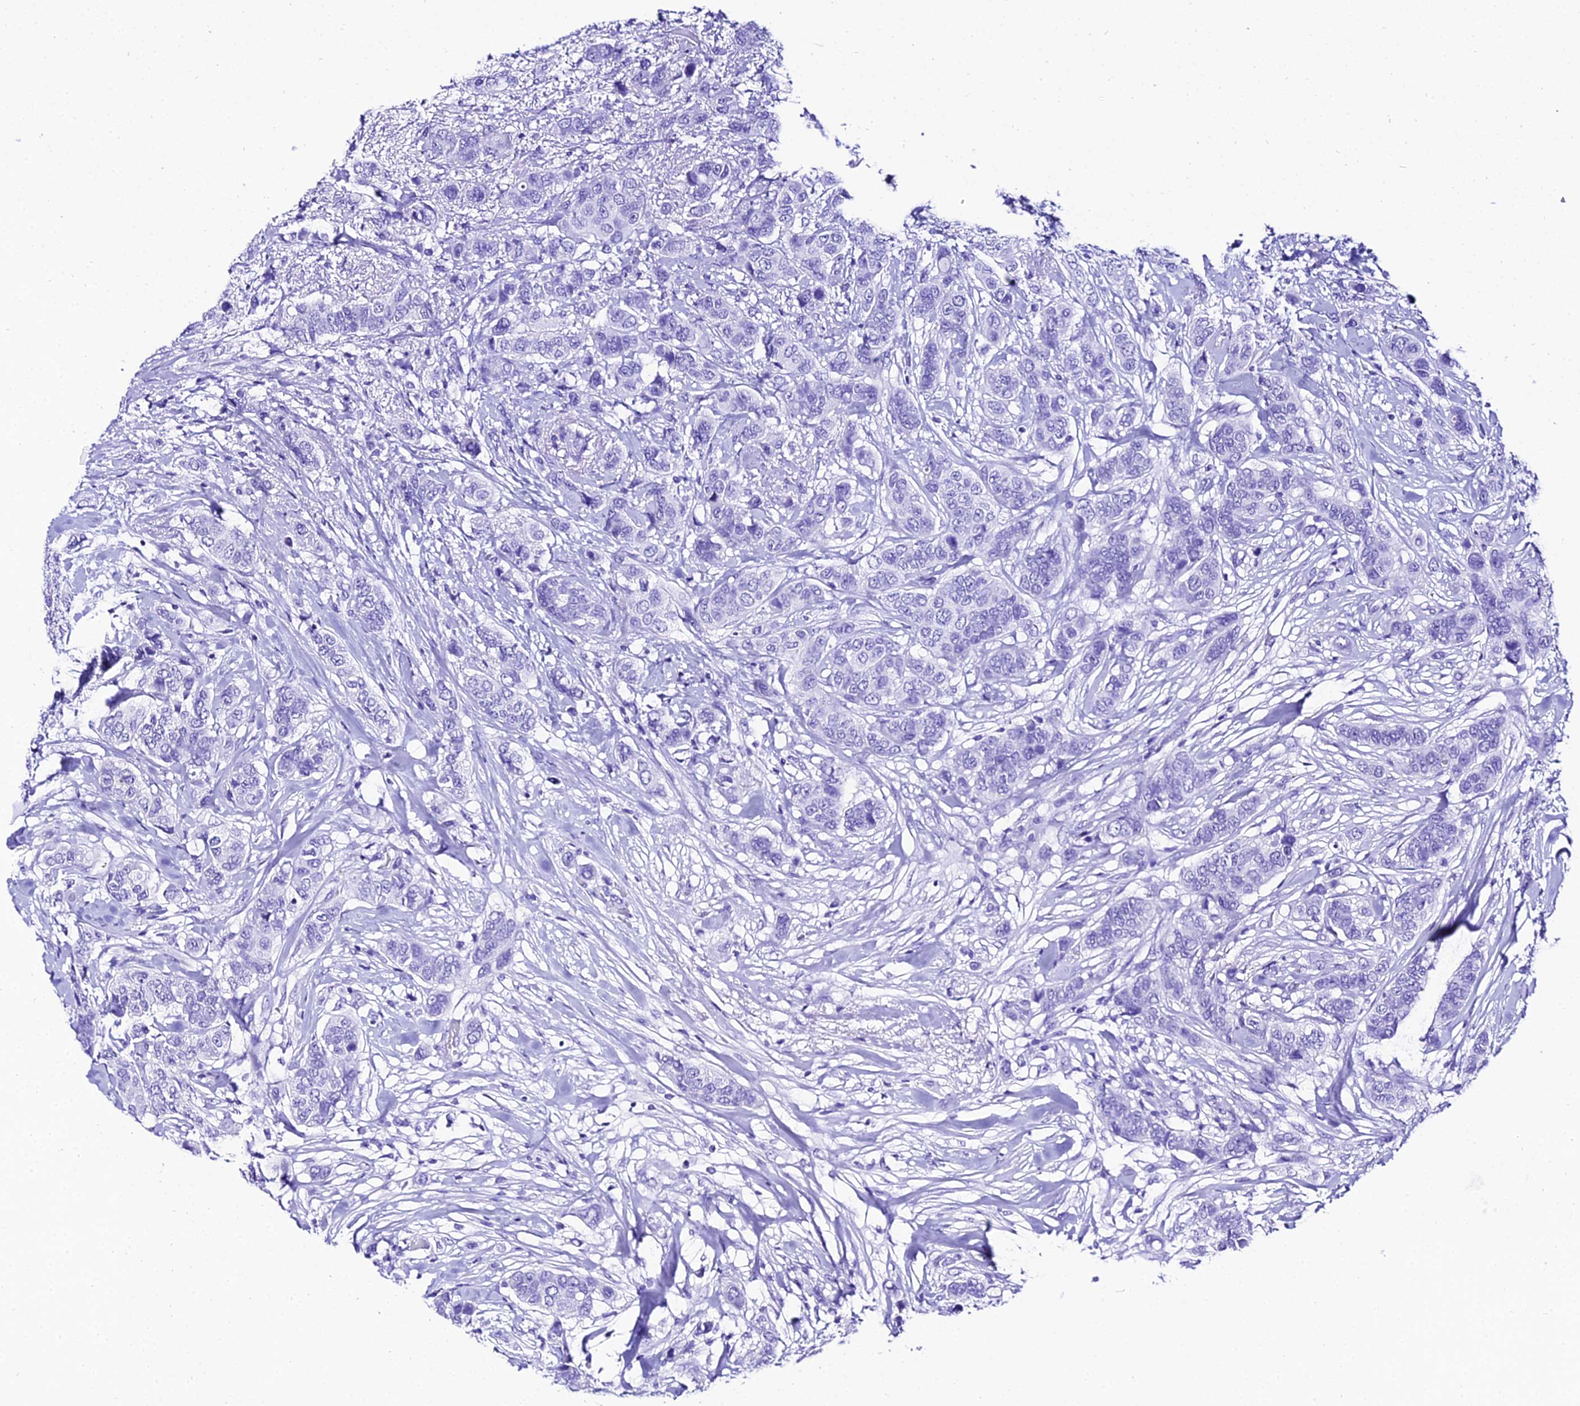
{"staining": {"intensity": "negative", "quantity": "none", "location": "none"}, "tissue": "breast cancer", "cell_type": "Tumor cells", "image_type": "cancer", "snomed": [{"axis": "morphology", "description": "Lobular carcinoma"}, {"axis": "topography", "description": "Breast"}], "caption": "Breast cancer (lobular carcinoma) stained for a protein using IHC demonstrates no staining tumor cells.", "gene": "TRMT44", "patient": {"sex": "female", "age": 51}}